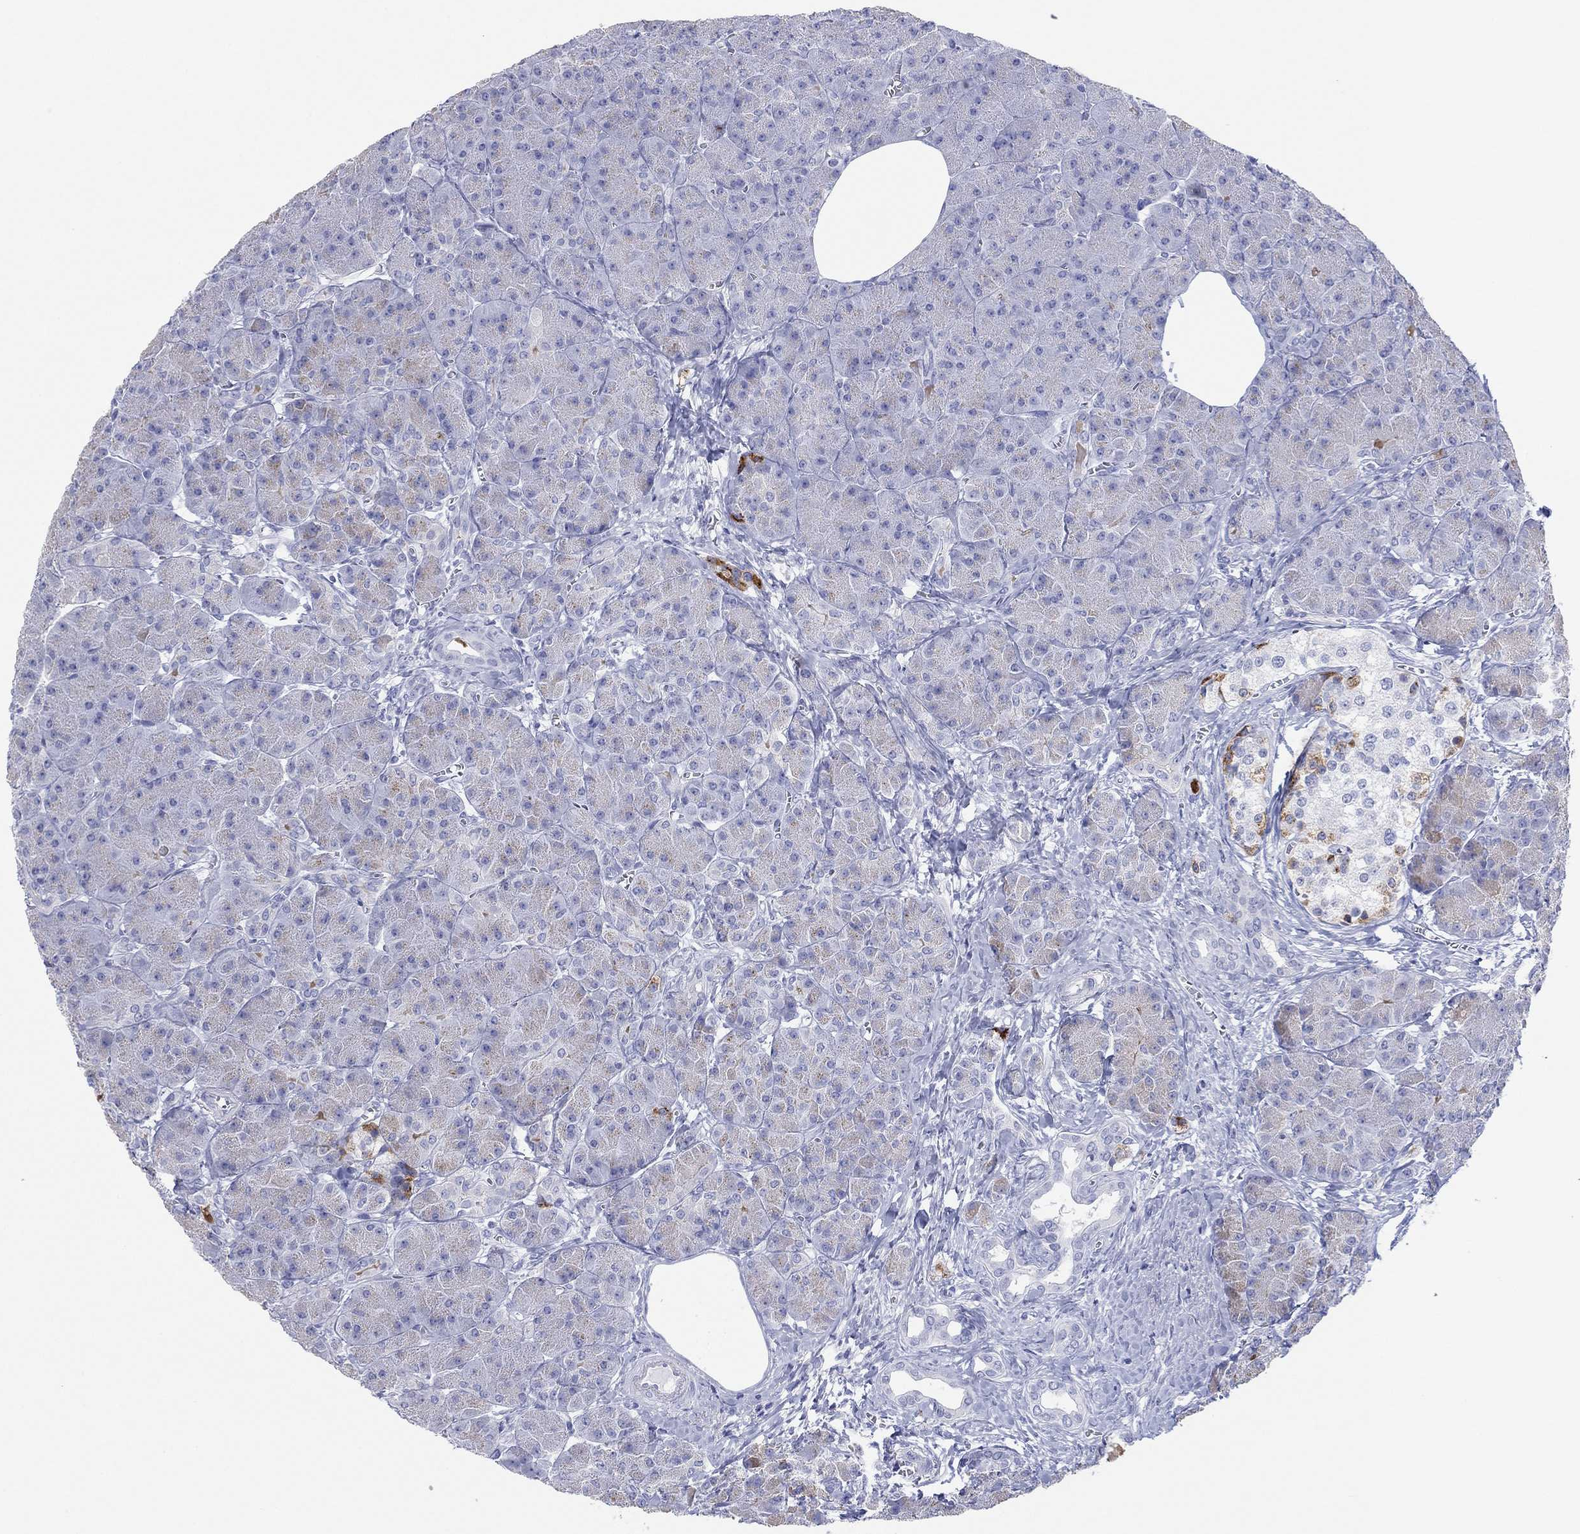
{"staining": {"intensity": "negative", "quantity": "none", "location": "none"}, "tissue": "pancreas", "cell_type": "Exocrine glandular cells", "image_type": "normal", "snomed": [{"axis": "morphology", "description": "Normal tissue, NOS"}, {"axis": "topography", "description": "Pancreas"}], "caption": "Immunohistochemical staining of benign human pancreas demonstrates no significant staining in exocrine glandular cells. (DAB (3,3'-diaminobenzidine) immunohistochemistry with hematoxylin counter stain).", "gene": "MAGEB6", "patient": {"sex": "male", "age": 61}}